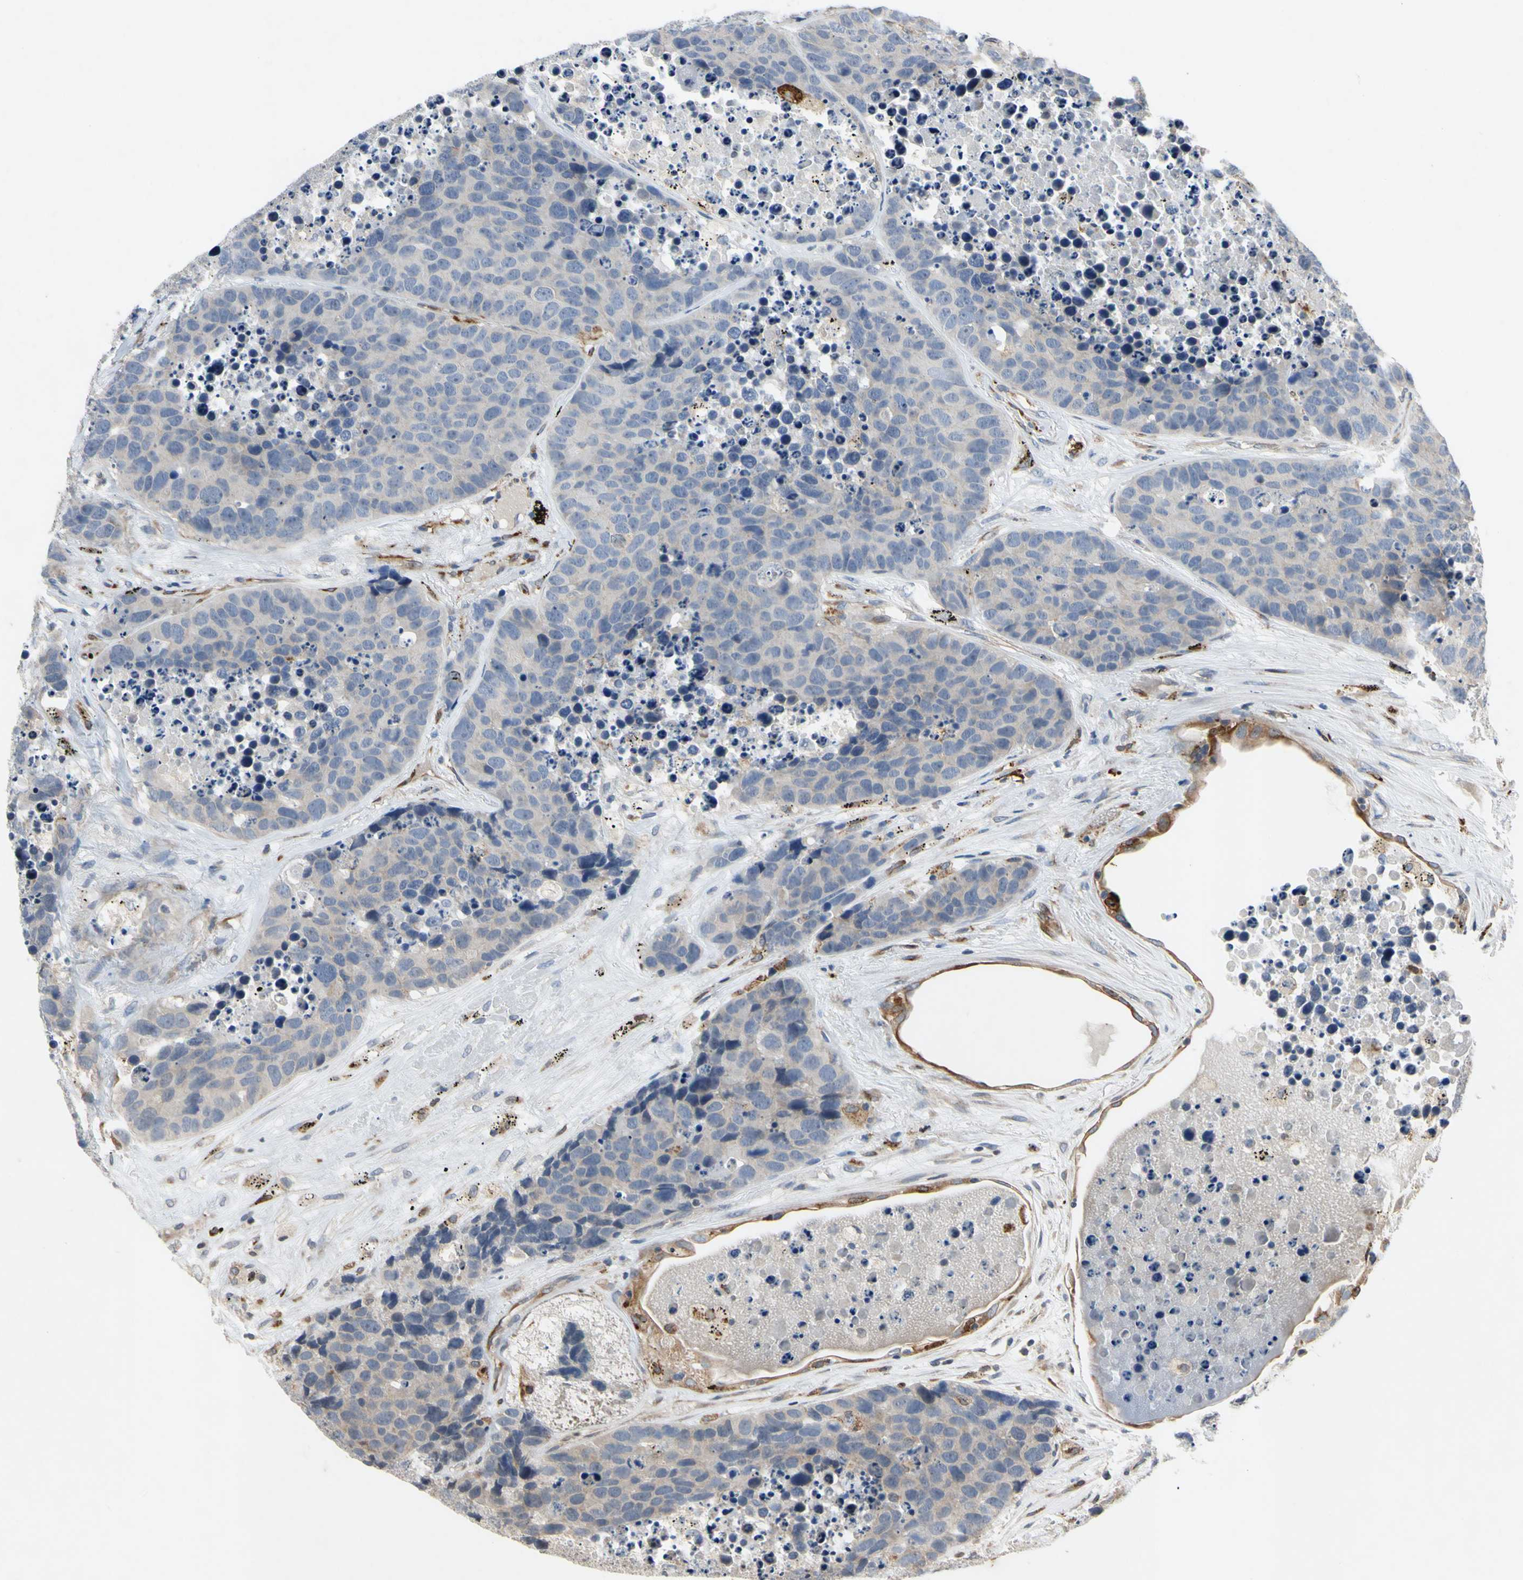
{"staining": {"intensity": "negative", "quantity": "none", "location": "none"}, "tissue": "carcinoid", "cell_type": "Tumor cells", "image_type": "cancer", "snomed": [{"axis": "morphology", "description": "Carcinoid, malignant, NOS"}, {"axis": "topography", "description": "Lung"}], "caption": "Immunohistochemical staining of human carcinoid (malignant) demonstrates no significant staining in tumor cells.", "gene": "PLXNA2", "patient": {"sex": "male", "age": 60}}